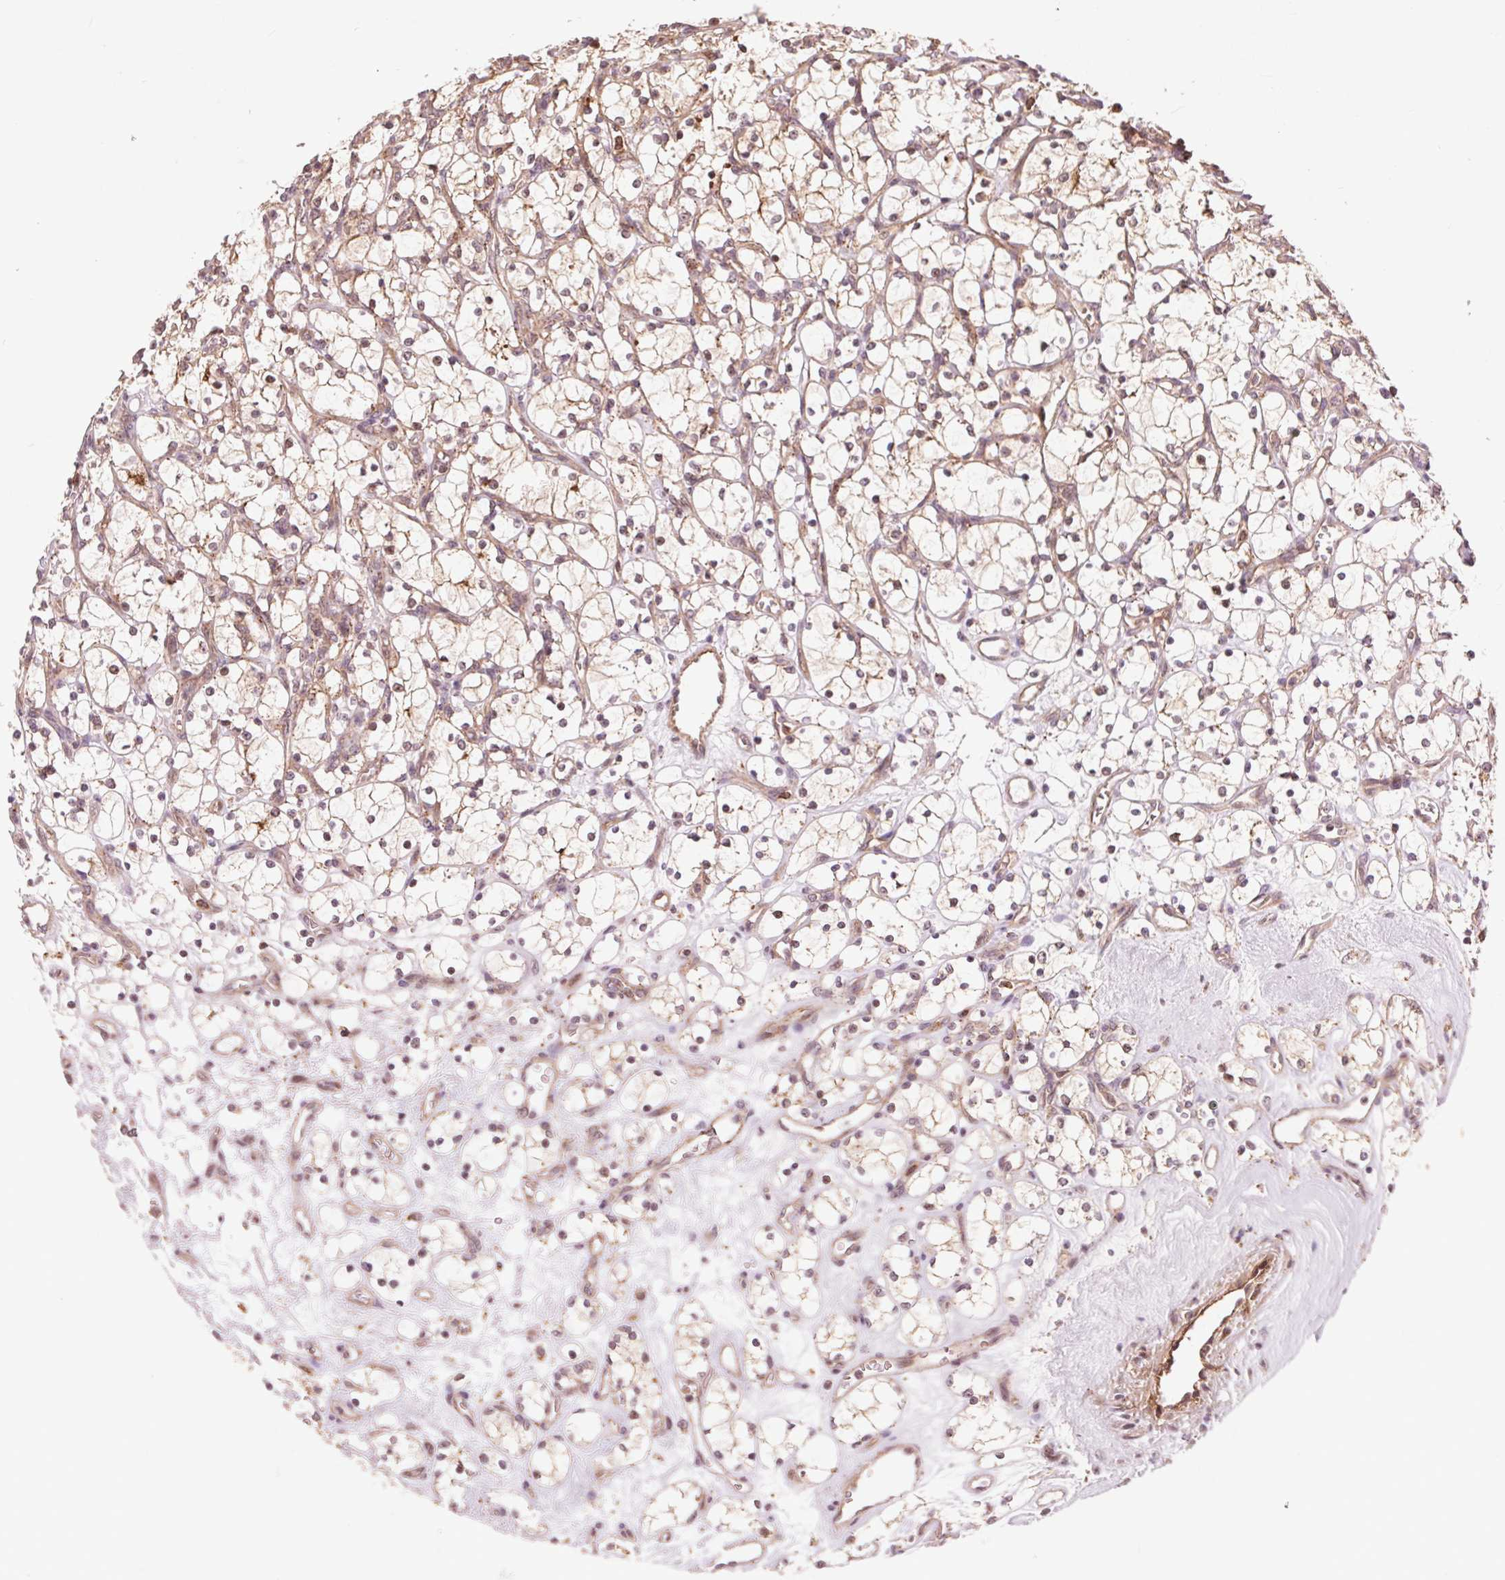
{"staining": {"intensity": "weak", "quantity": ">75%", "location": "cytoplasmic/membranous"}, "tissue": "renal cancer", "cell_type": "Tumor cells", "image_type": "cancer", "snomed": [{"axis": "morphology", "description": "Adenocarcinoma, NOS"}, {"axis": "topography", "description": "Kidney"}], "caption": "Renal adenocarcinoma stained for a protein demonstrates weak cytoplasmic/membranous positivity in tumor cells.", "gene": "CHMP4B", "patient": {"sex": "female", "age": 69}}